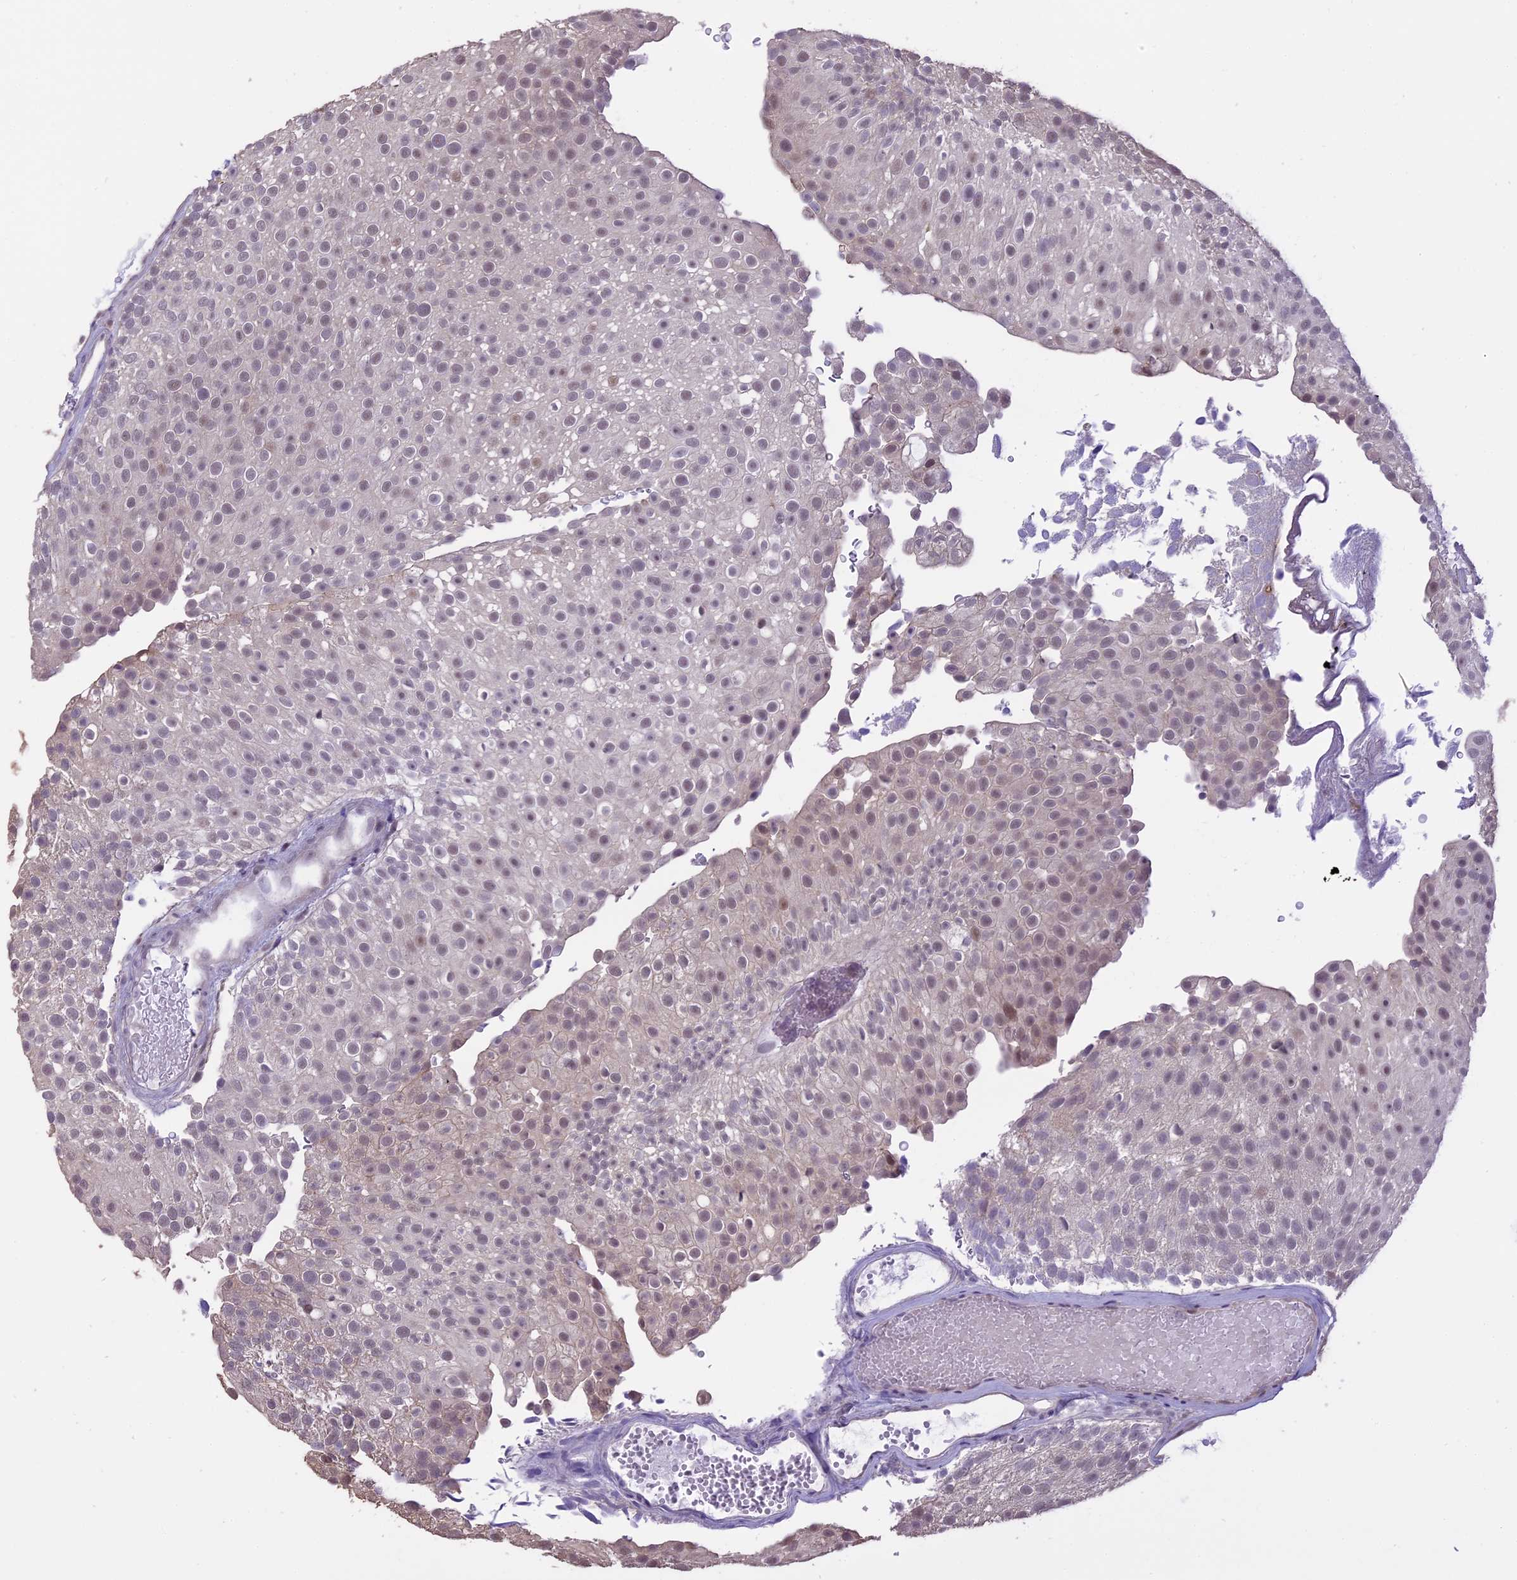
{"staining": {"intensity": "weak", "quantity": "<25%", "location": "nuclear"}, "tissue": "urothelial cancer", "cell_type": "Tumor cells", "image_type": "cancer", "snomed": [{"axis": "morphology", "description": "Urothelial carcinoma, Low grade"}, {"axis": "topography", "description": "Urinary bladder"}], "caption": "Tumor cells show no significant protein expression in urothelial carcinoma (low-grade).", "gene": "TIGD7", "patient": {"sex": "male", "age": 78}}